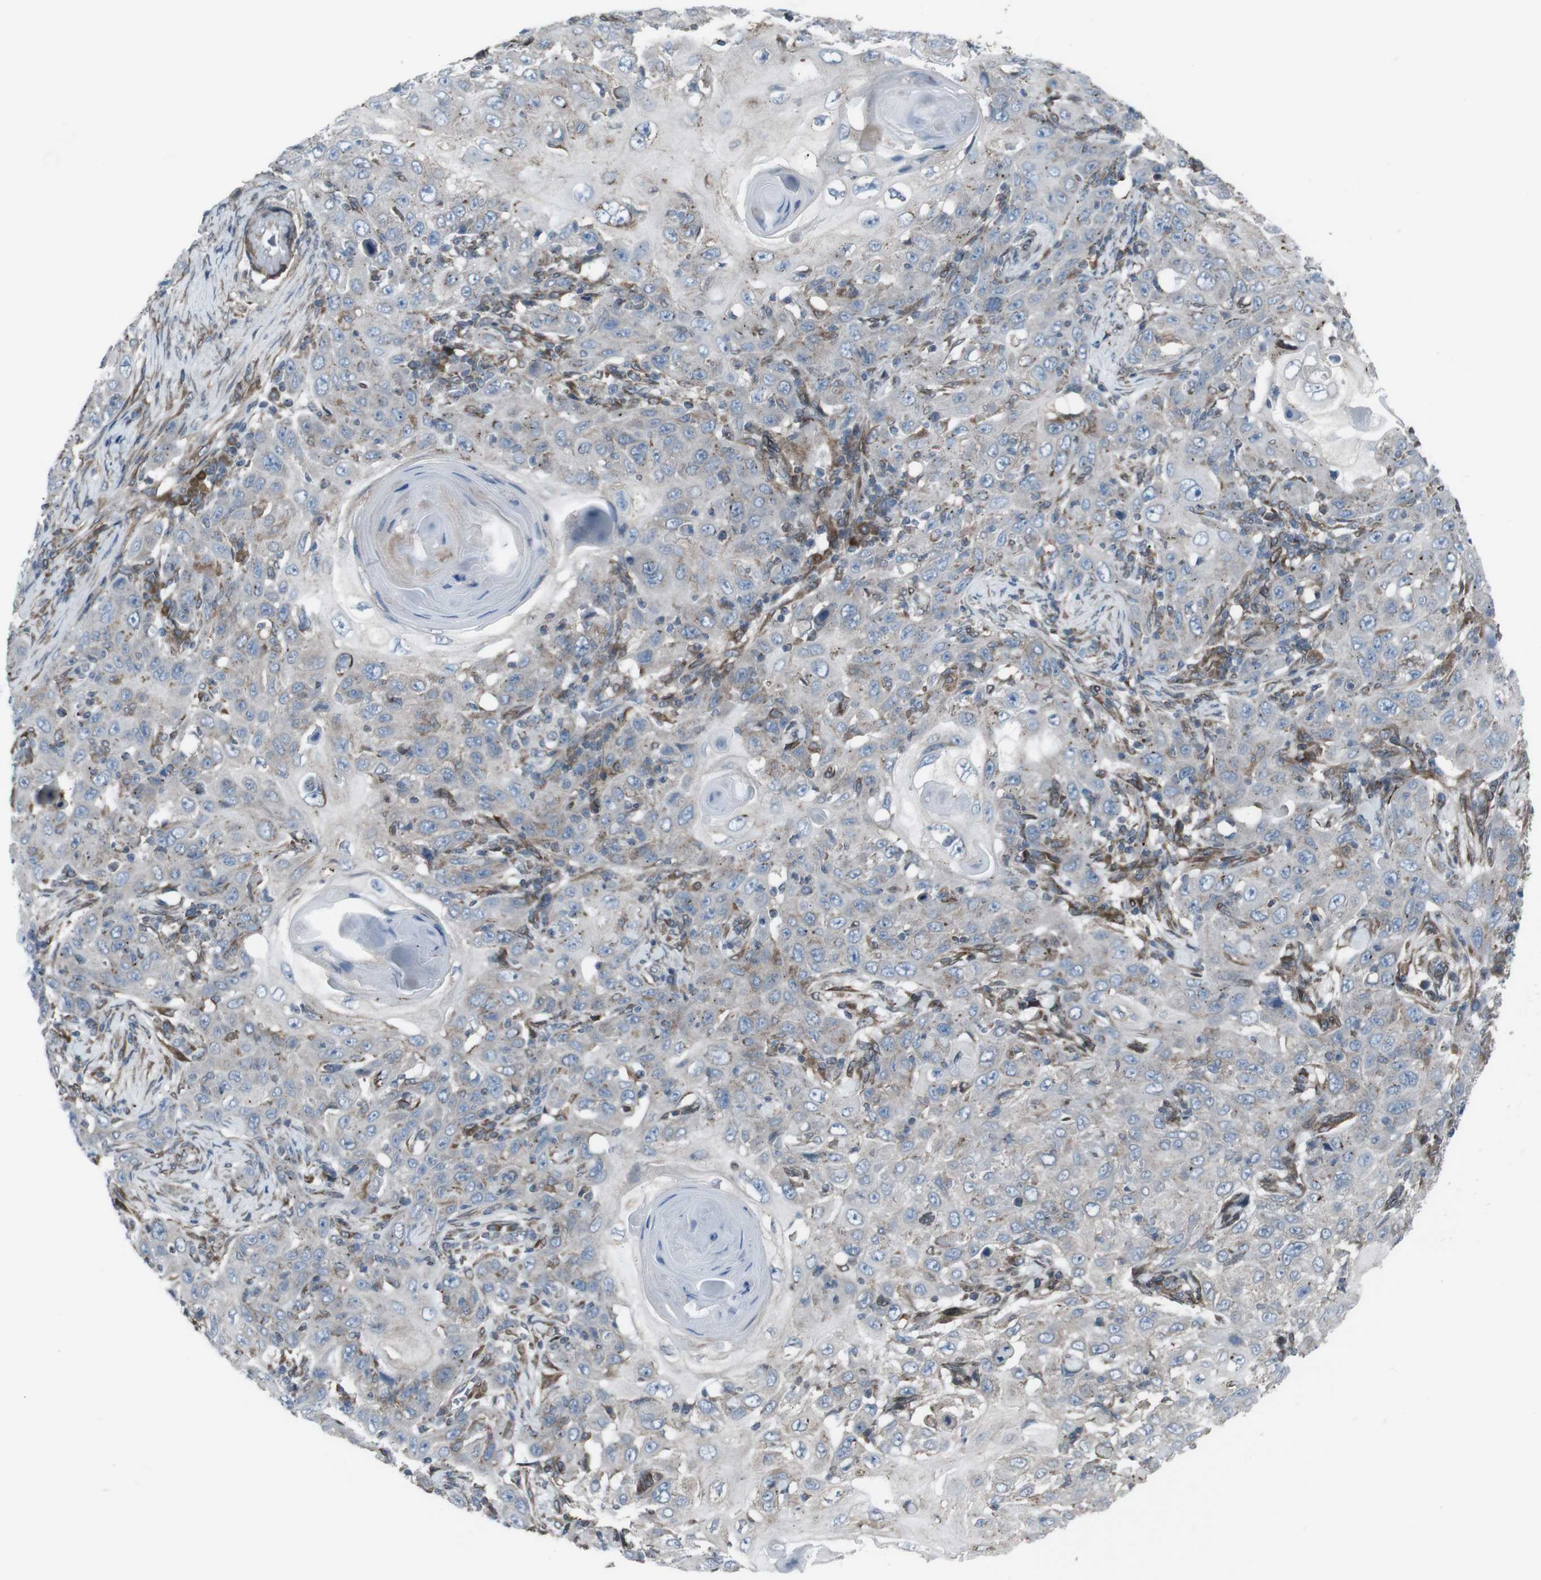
{"staining": {"intensity": "weak", "quantity": "<25%", "location": "cytoplasmic/membranous"}, "tissue": "skin cancer", "cell_type": "Tumor cells", "image_type": "cancer", "snomed": [{"axis": "morphology", "description": "Squamous cell carcinoma, NOS"}, {"axis": "topography", "description": "Skin"}], "caption": "An immunohistochemistry (IHC) histopathology image of skin squamous cell carcinoma is shown. There is no staining in tumor cells of skin squamous cell carcinoma.", "gene": "LNPK", "patient": {"sex": "female", "age": 88}}